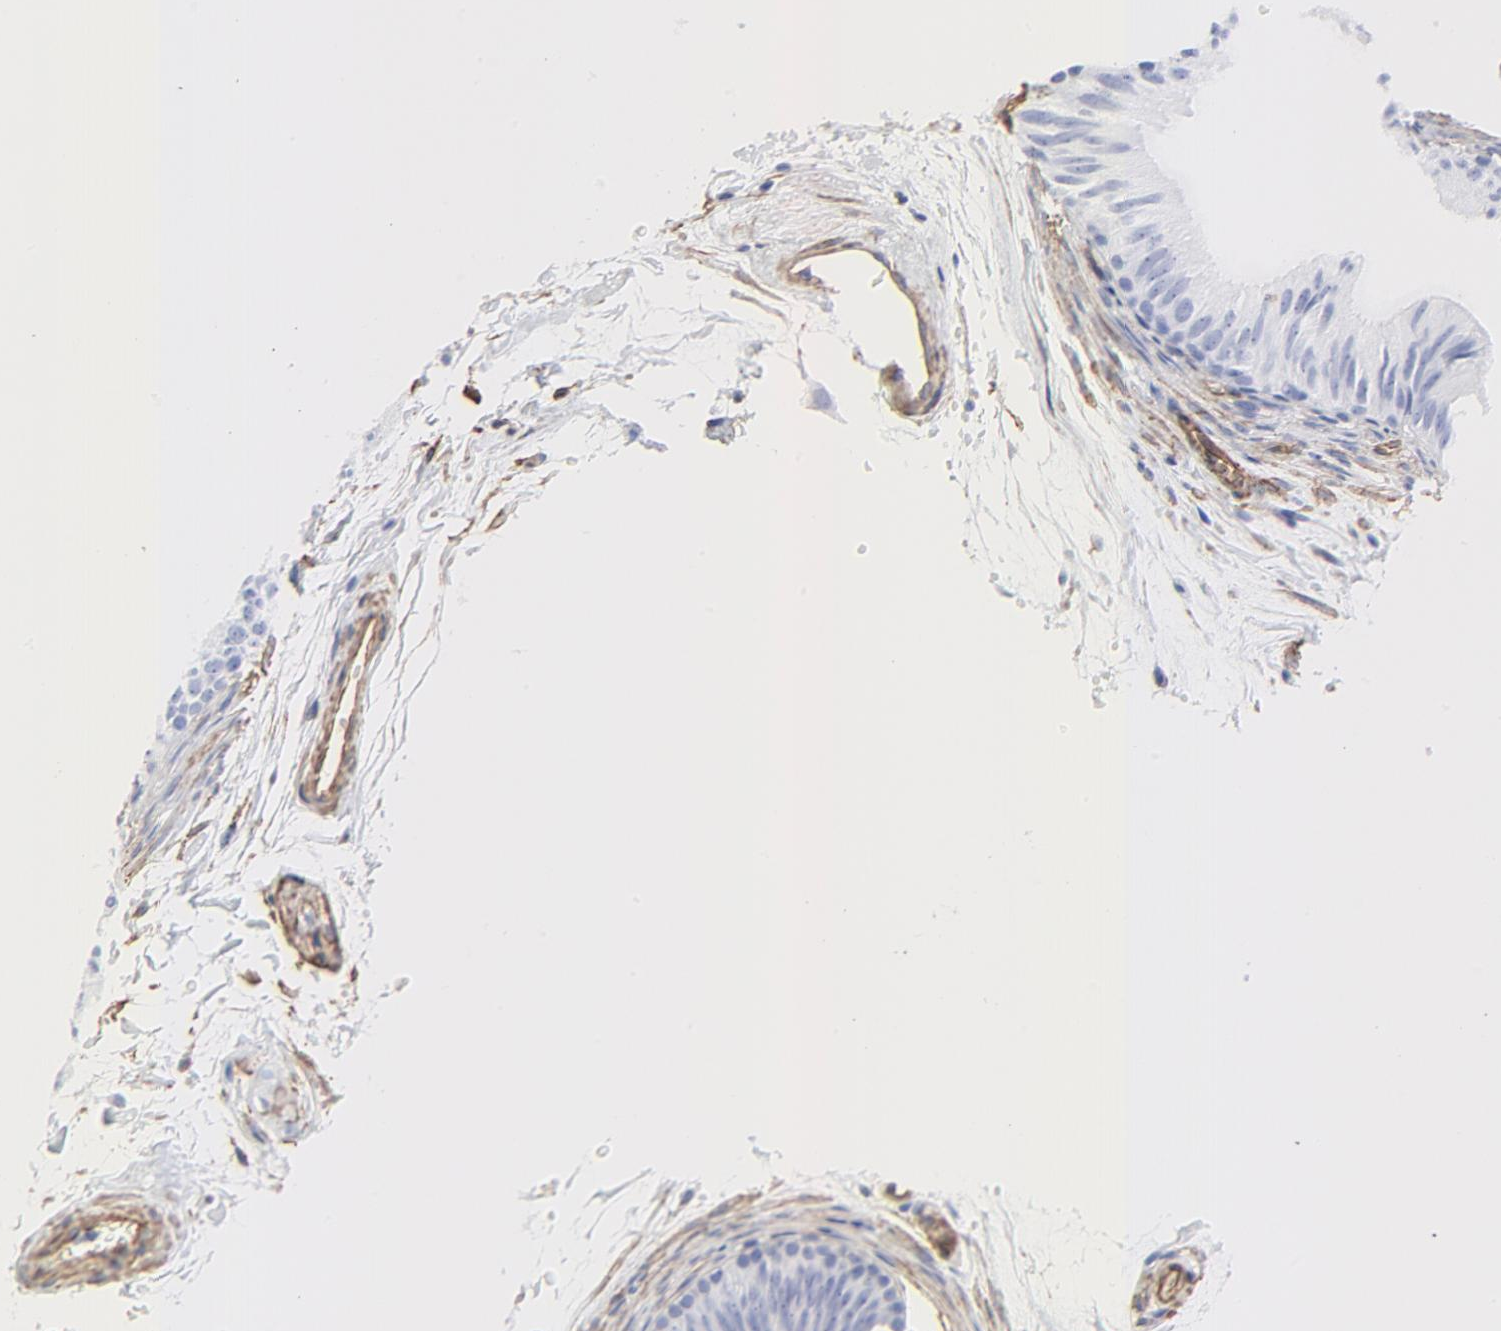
{"staining": {"intensity": "negative", "quantity": "none", "location": "none"}, "tissue": "epididymis", "cell_type": "Glandular cells", "image_type": "normal", "snomed": [{"axis": "morphology", "description": "Normal tissue, NOS"}, {"axis": "topography", "description": "Testis"}, {"axis": "topography", "description": "Epididymis"}], "caption": "A high-resolution micrograph shows immunohistochemistry staining of benign epididymis, which demonstrates no significant staining in glandular cells.", "gene": "CAV1", "patient": {"sex": "male", "age": 36}}